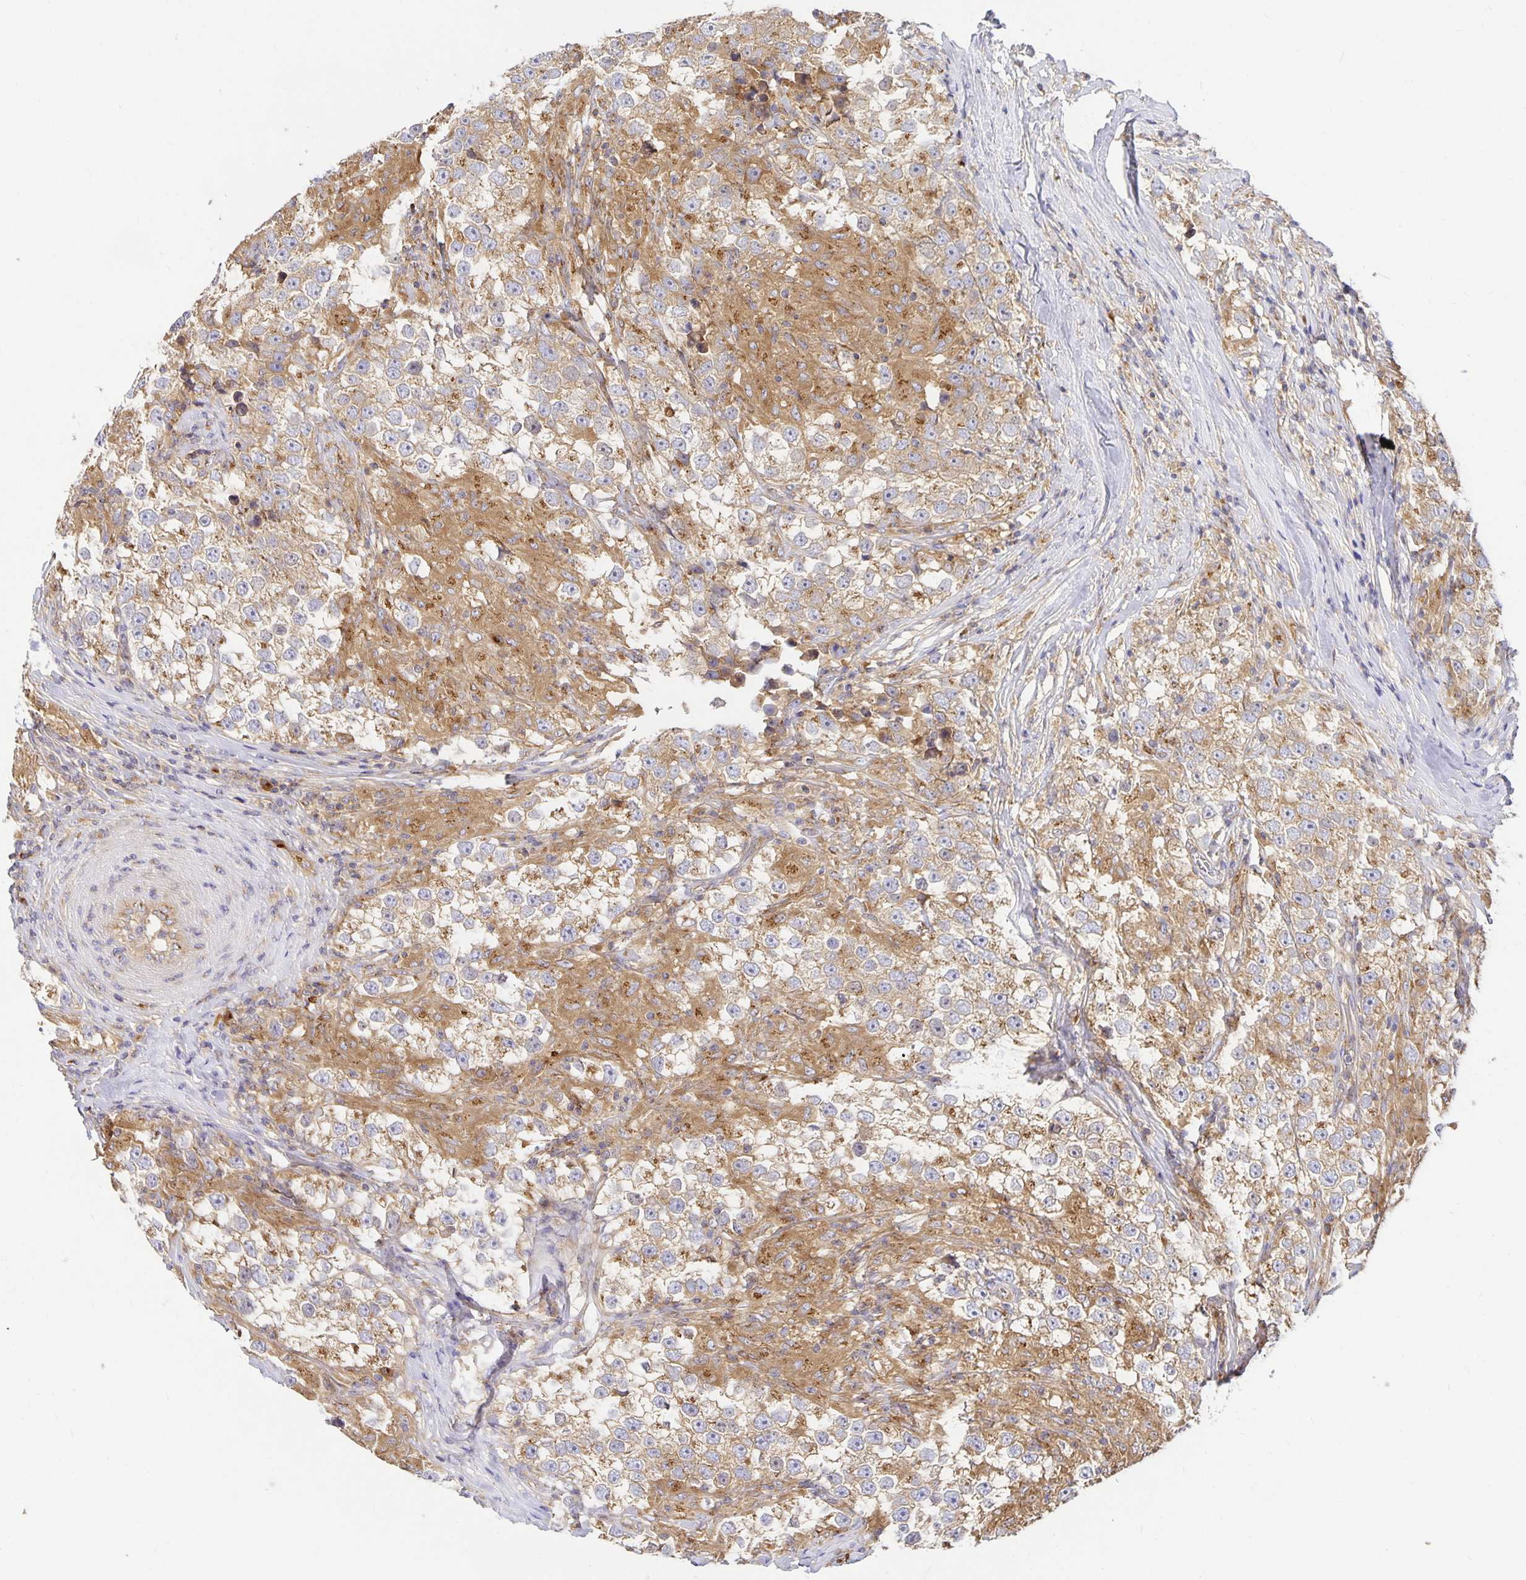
{"staining": {"intensity": "weak", "quantity": ">75%", "location": "cytoplasmic/membranous"}, "tissue": "testis cancer", "cell_type": "Tumor cells", "image_type": "cancer", "snomed": [{"axis": "morphology", "description": "Seminoma, NOS"}, {"axis": "topography", "description": "Testis"}], "caption": "Immunohistochemistry (IHC) staining of testis seminoma, which exhibits low levels of weak cytoplasmic/membranous positivity in approximately >75% of tumor cells indicating weak cytoplasmic/membranous protein positivity. The staining was performed using DAB (3,3'-diaminobenzidine) (brown) for protein detection and nuclei were counterstained in hematoxylin (blue).", "gene": "USO1", "patient": {"sex": "male", "age": 46}}